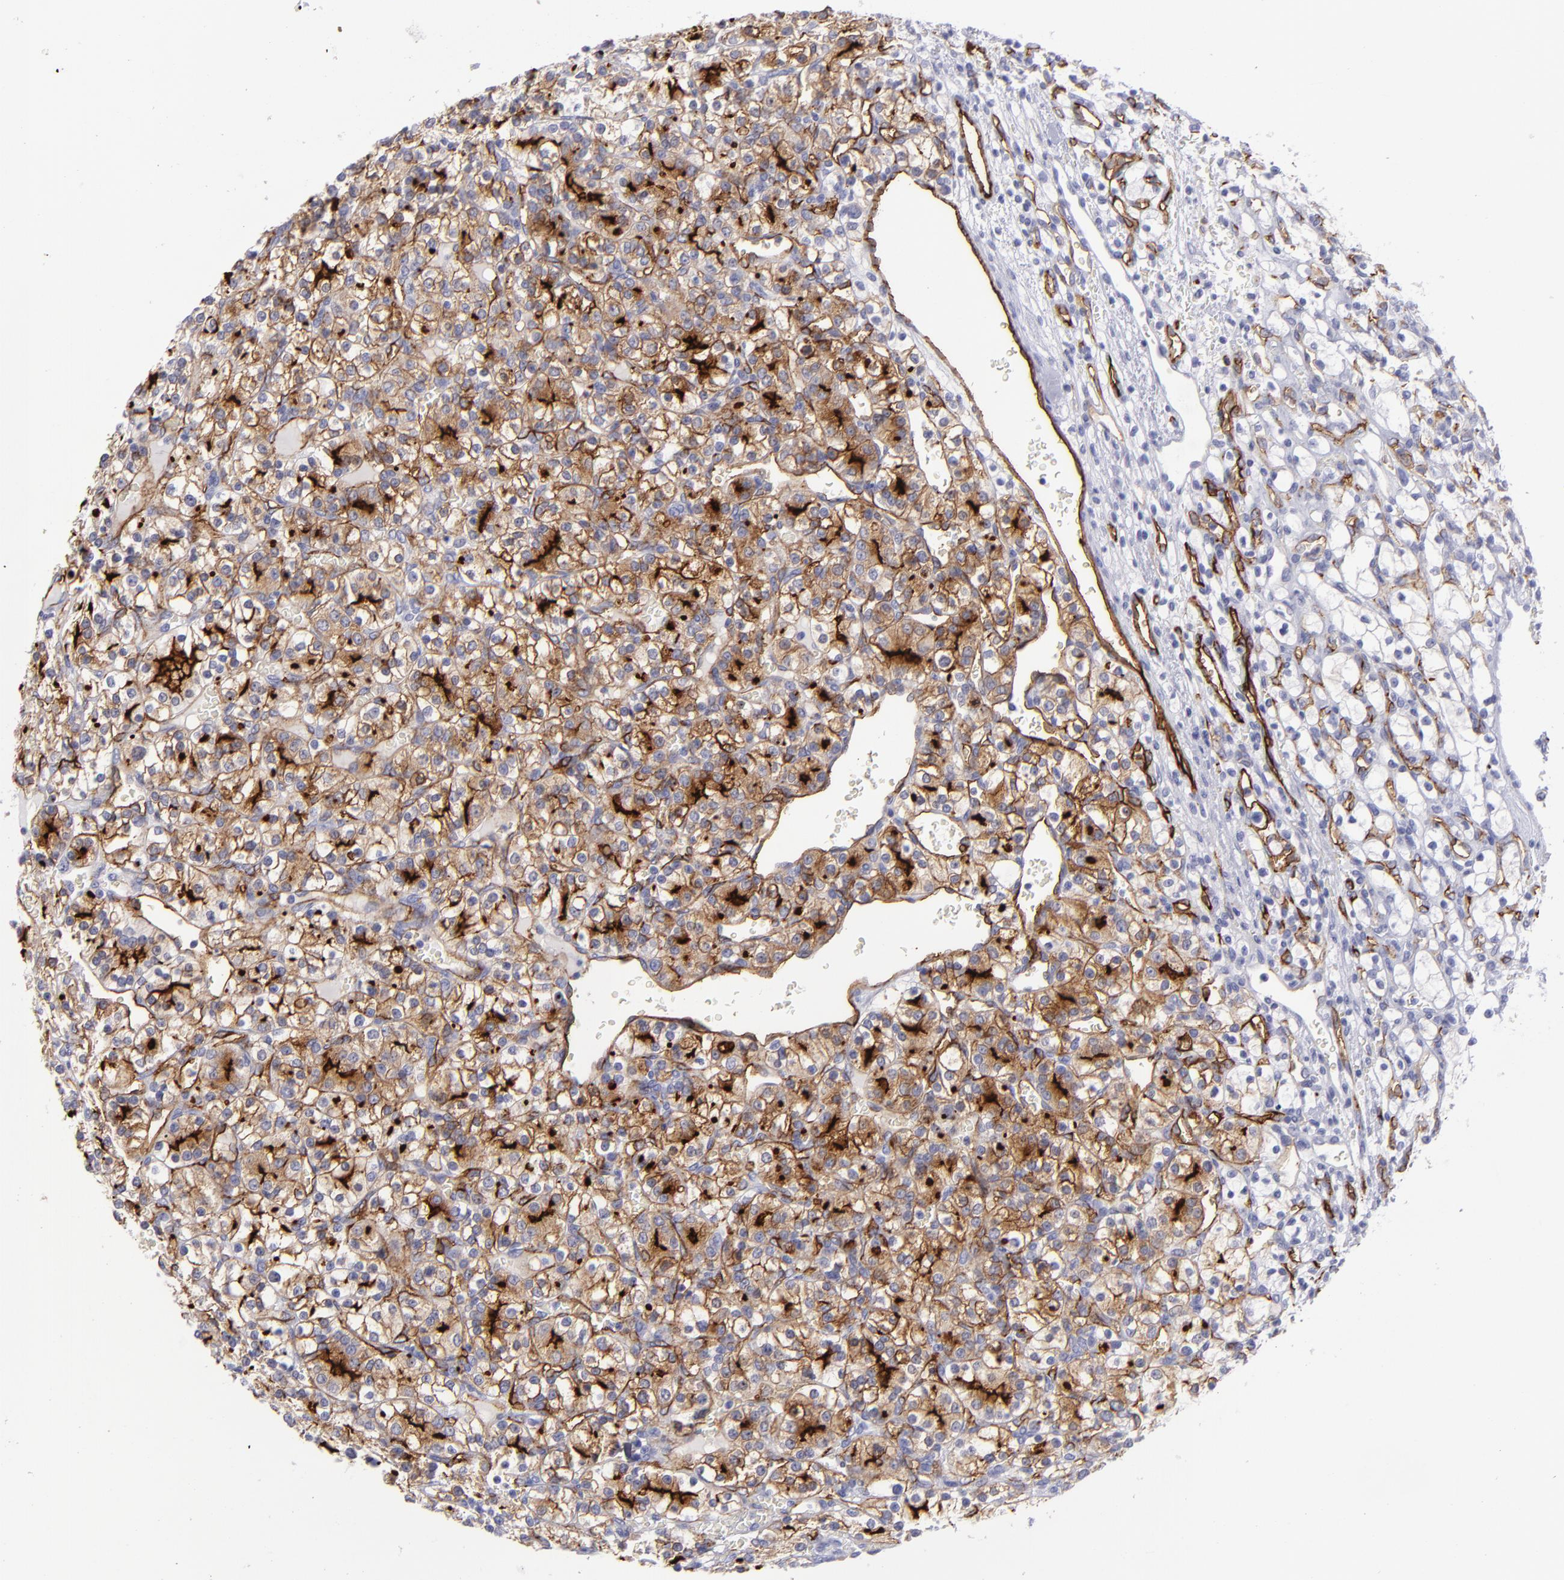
{"staining": {"intensity": "strong", "quantity": ">75%", "location": "cytoplasmic/membranous"}, "tissue": "renal cancer", "cell_type": "Tumor cells", "image_type": "cancer", "snomed": [{"axis": "morphology", "description": "Adenocarcinoma, NOS"}, {"axis": "topography", "description": "Kidney"}], "caption": "Renal adenocarcinoma stained with a brown dye shows strong cytoplasmic/membranous positive staining in about >75% of tumor cells.", "gene": "ACE", "patient": {"sex": "female", "age": 62}}